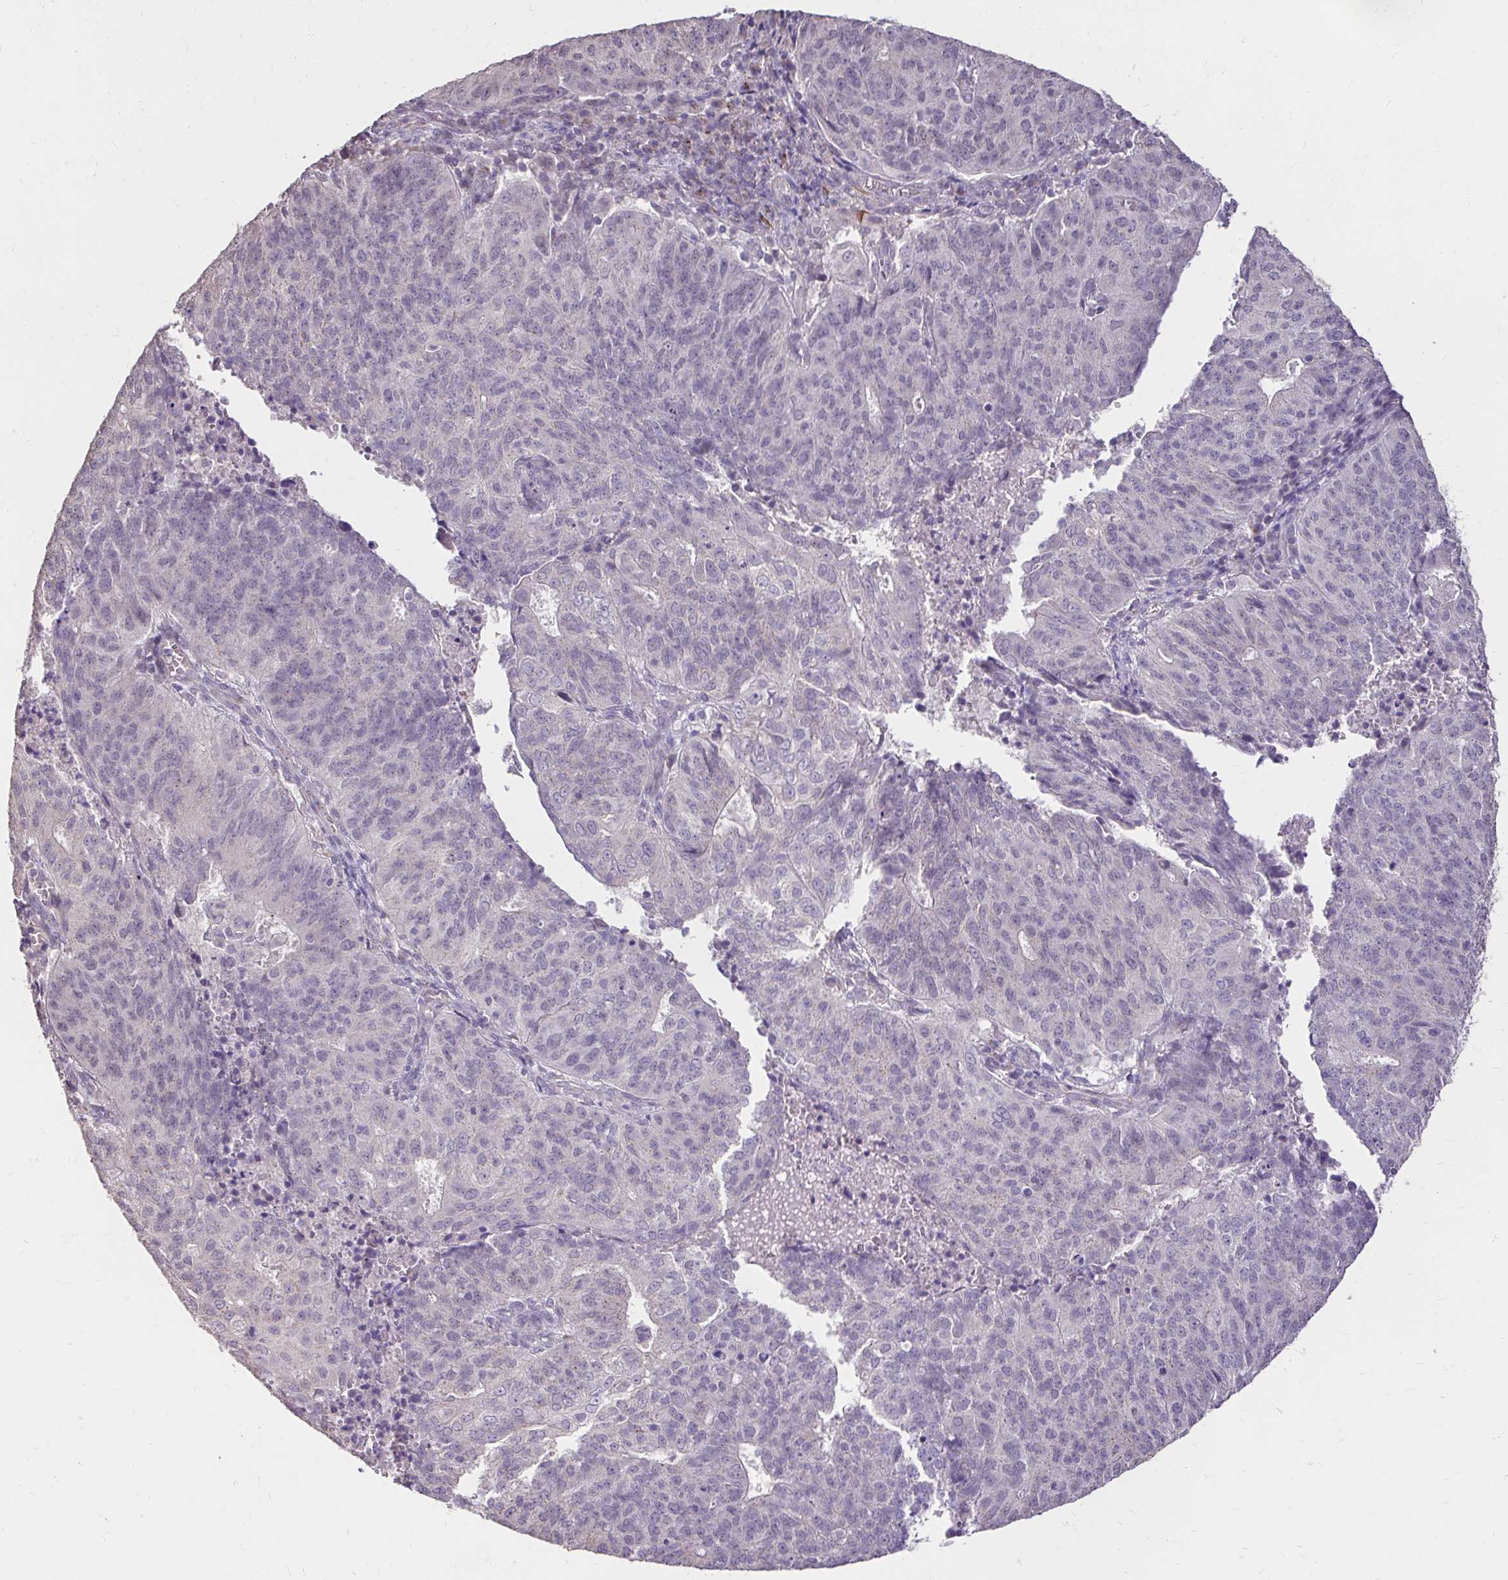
{"staining": {"intensity": "negative", "quantity": "none", "location": "none"}, "tissue": "endometrial cancer", "cell_type": "Tumor cells", "image_type": "cancer", "snomed": [{"axis": "morphology", "description": "Adenocarcinoma, NOS"}, {"axis": "topography", "description": "Endometrium"}], "caption": "Endometrial adenocarcinoma stained for a protein using immunohistochemistry exhibits no staining tumor cells.", "gene": "KIAA1210", "patient": {"sex": "female", "age": 82}}